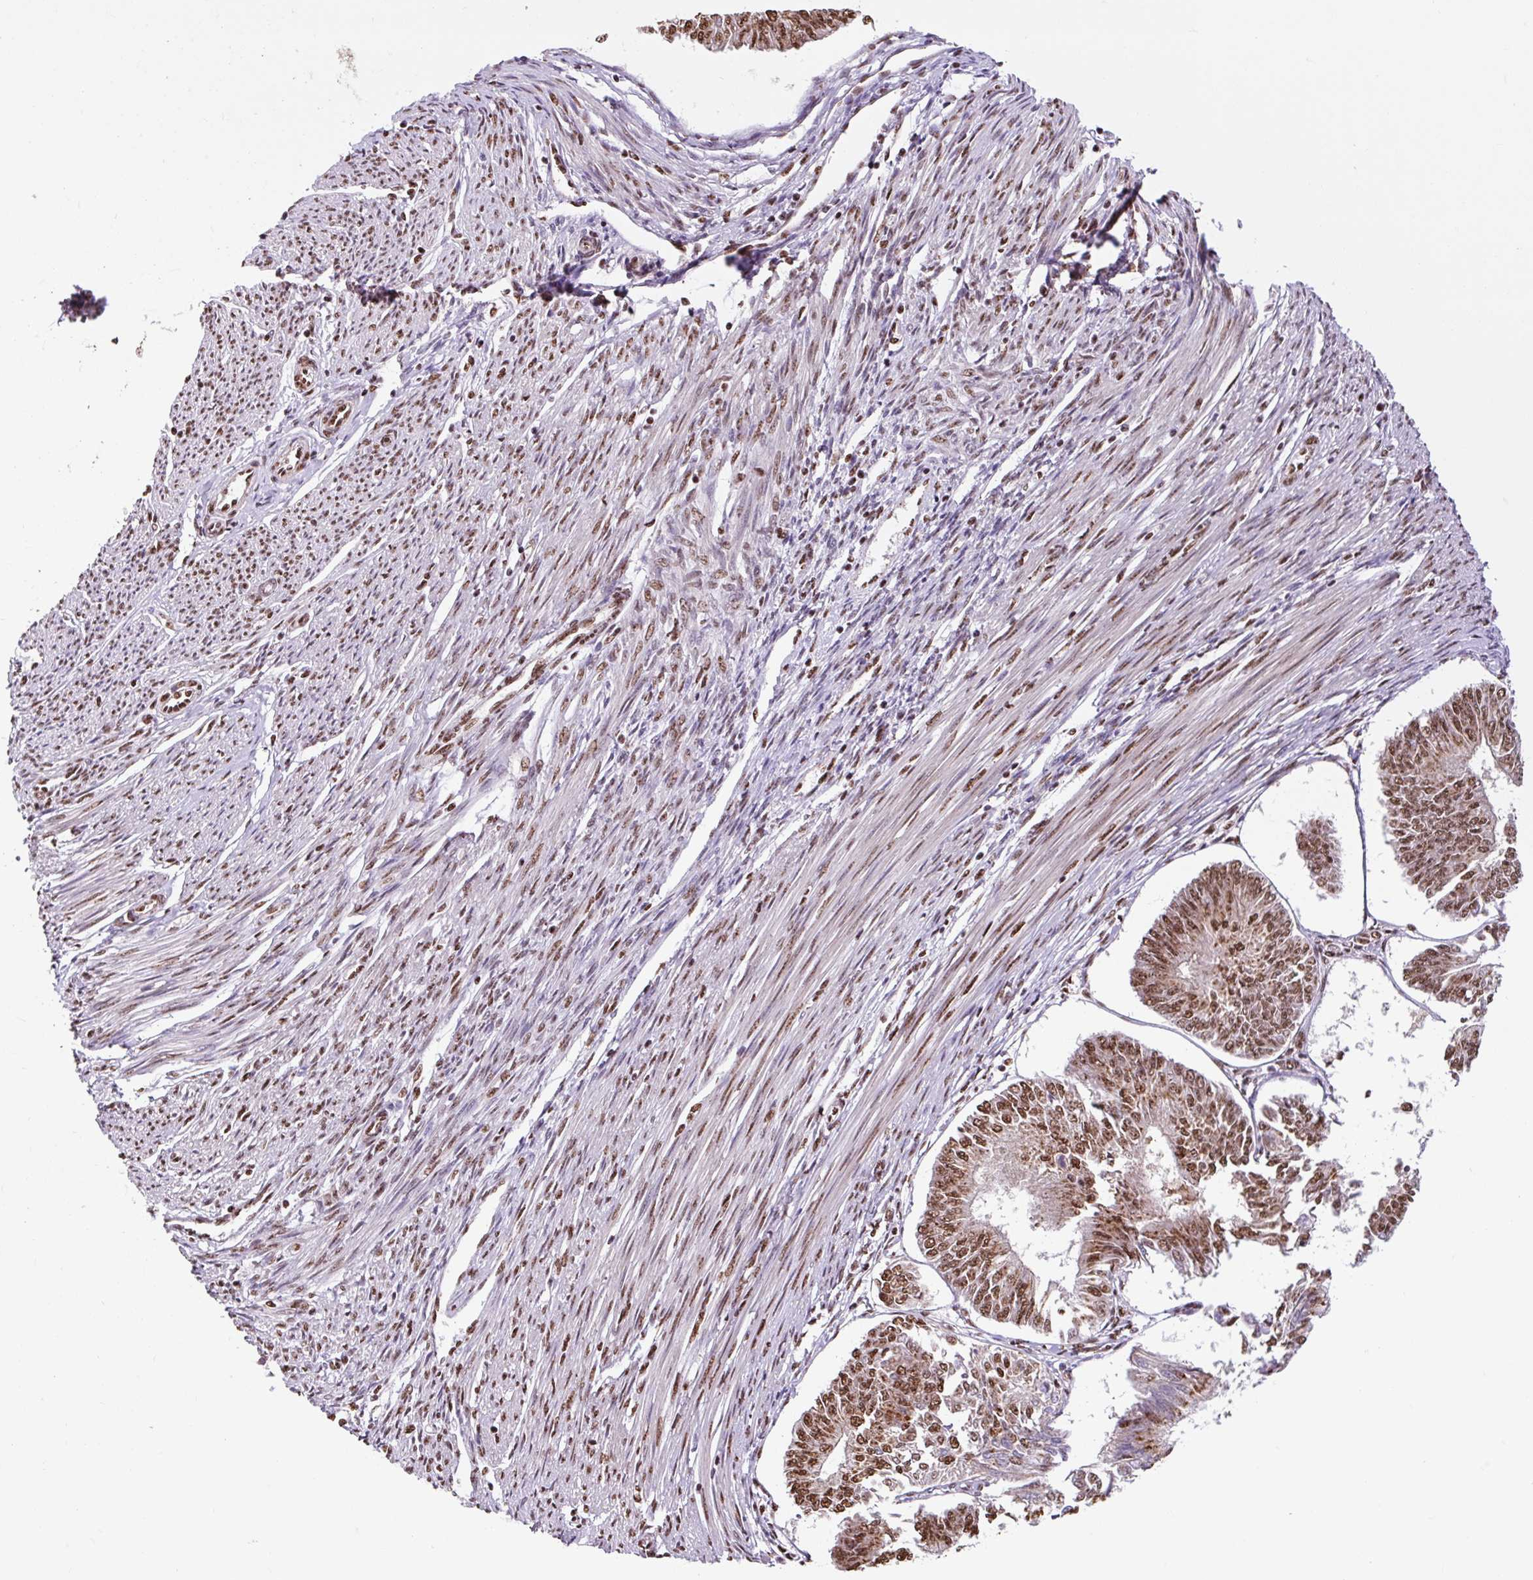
{"staining": {"intensity": "moderate", "quantity": ">75%", "location": "nuclear"}, "tissue": "endometrial cancer", "cell_type": "Tumor cells", "image_type": "cancer", "snomed": [{"axis": "morphology", "description": "Adenocarcinoma, NOS"}, {"axis": "topography", "description": "Endometrium"}], "caption": "There is medium levels of moderate nuclear expression in tumor cells of endometrial cancer, as demonstrated by immunohistochemical staining (brown color).", "gene": "BICRA", "patient": {"sex": "female", "age": 58}}